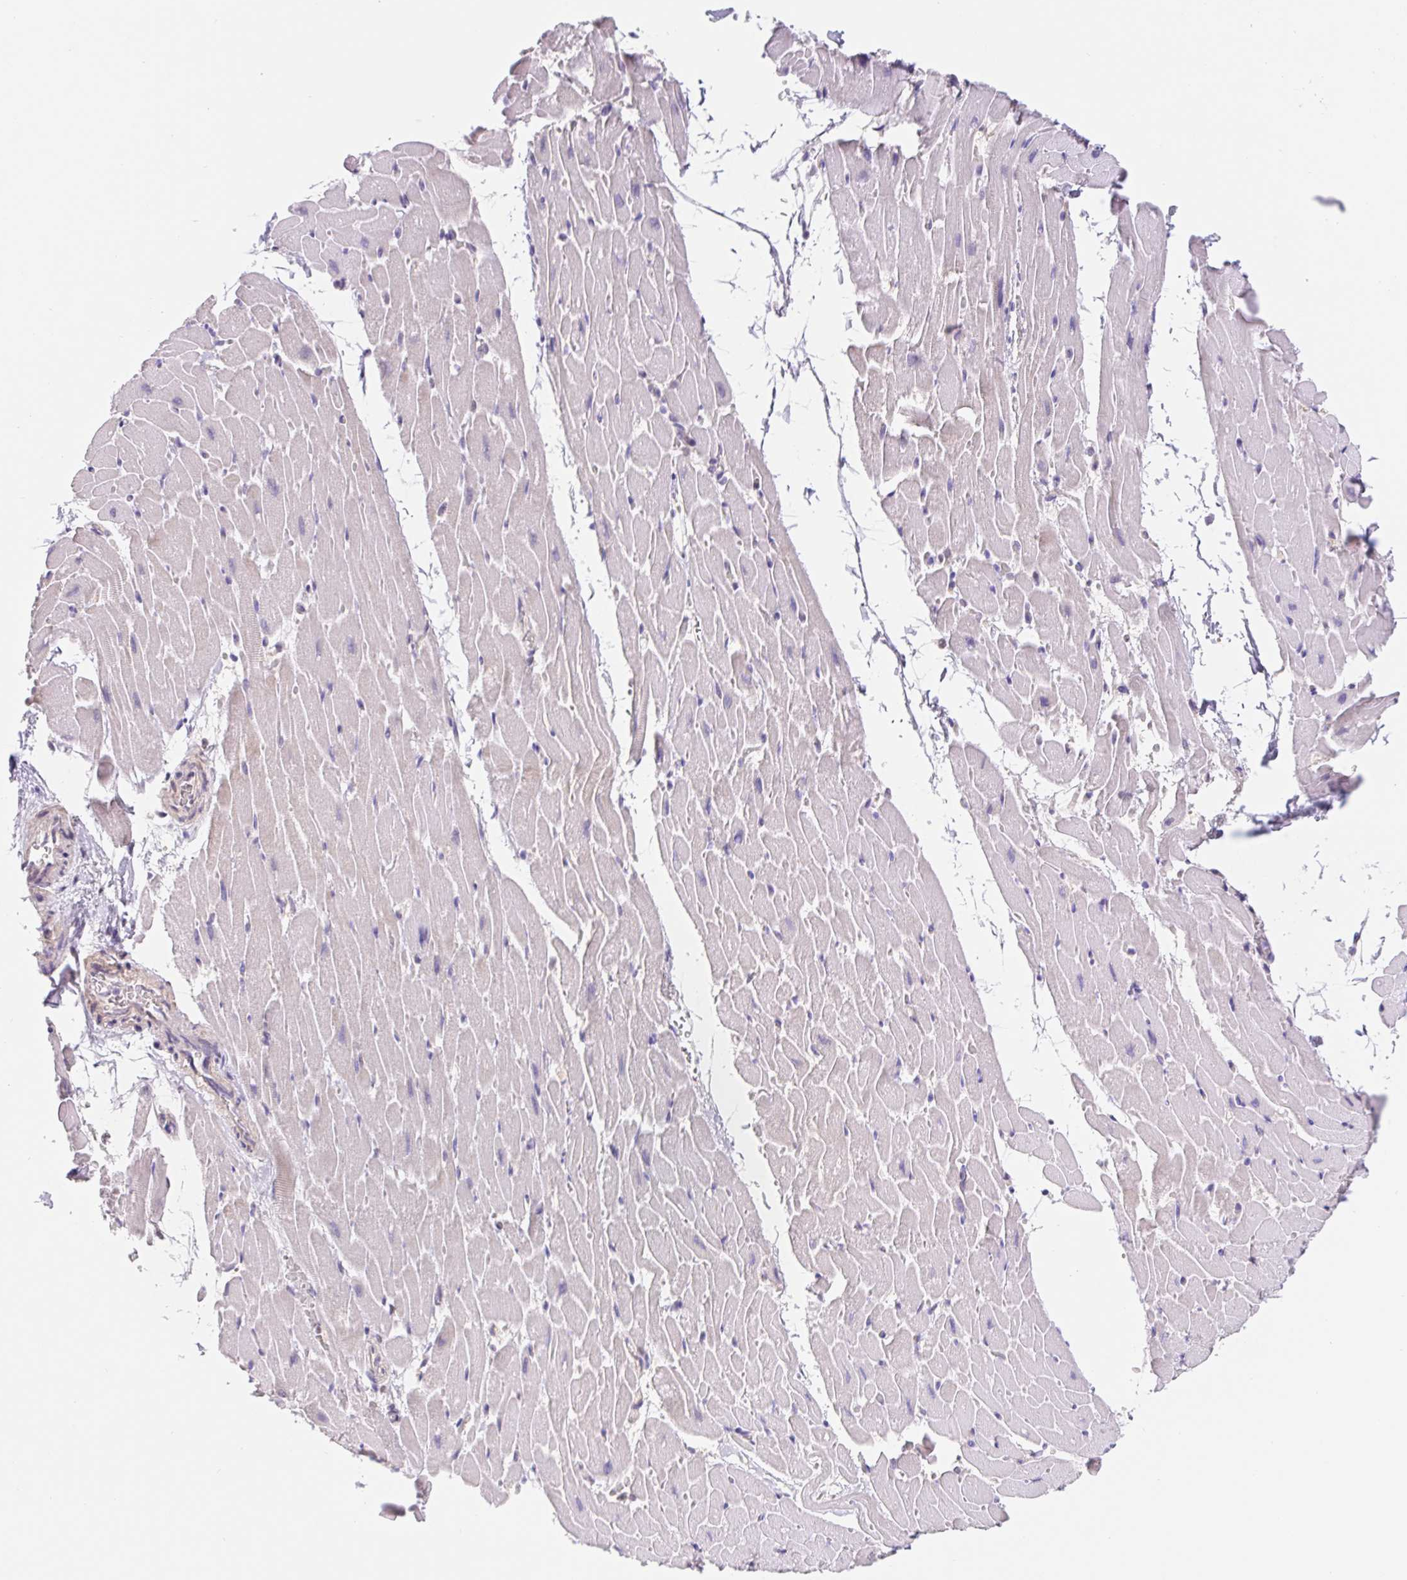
{"staining": {"intensity": "negative", "quantity": "none", "location": "none"}, "tissue": "heart muscle", "cell_type": "Cardiomyocytes", "image_type": "normal", "snomed": [{"axis": "morphology", "description": "Normal tissue, NOS"}, {"axis": "topography", "description": "Heart"}], "caption": "This is an immunohistochemistry (IHC) image of unremarkable heart muscle. There is no expression in cardiomyocytes.", "gene": "L3MBTL4", "patient": {"sex": "male", "age": 37}}